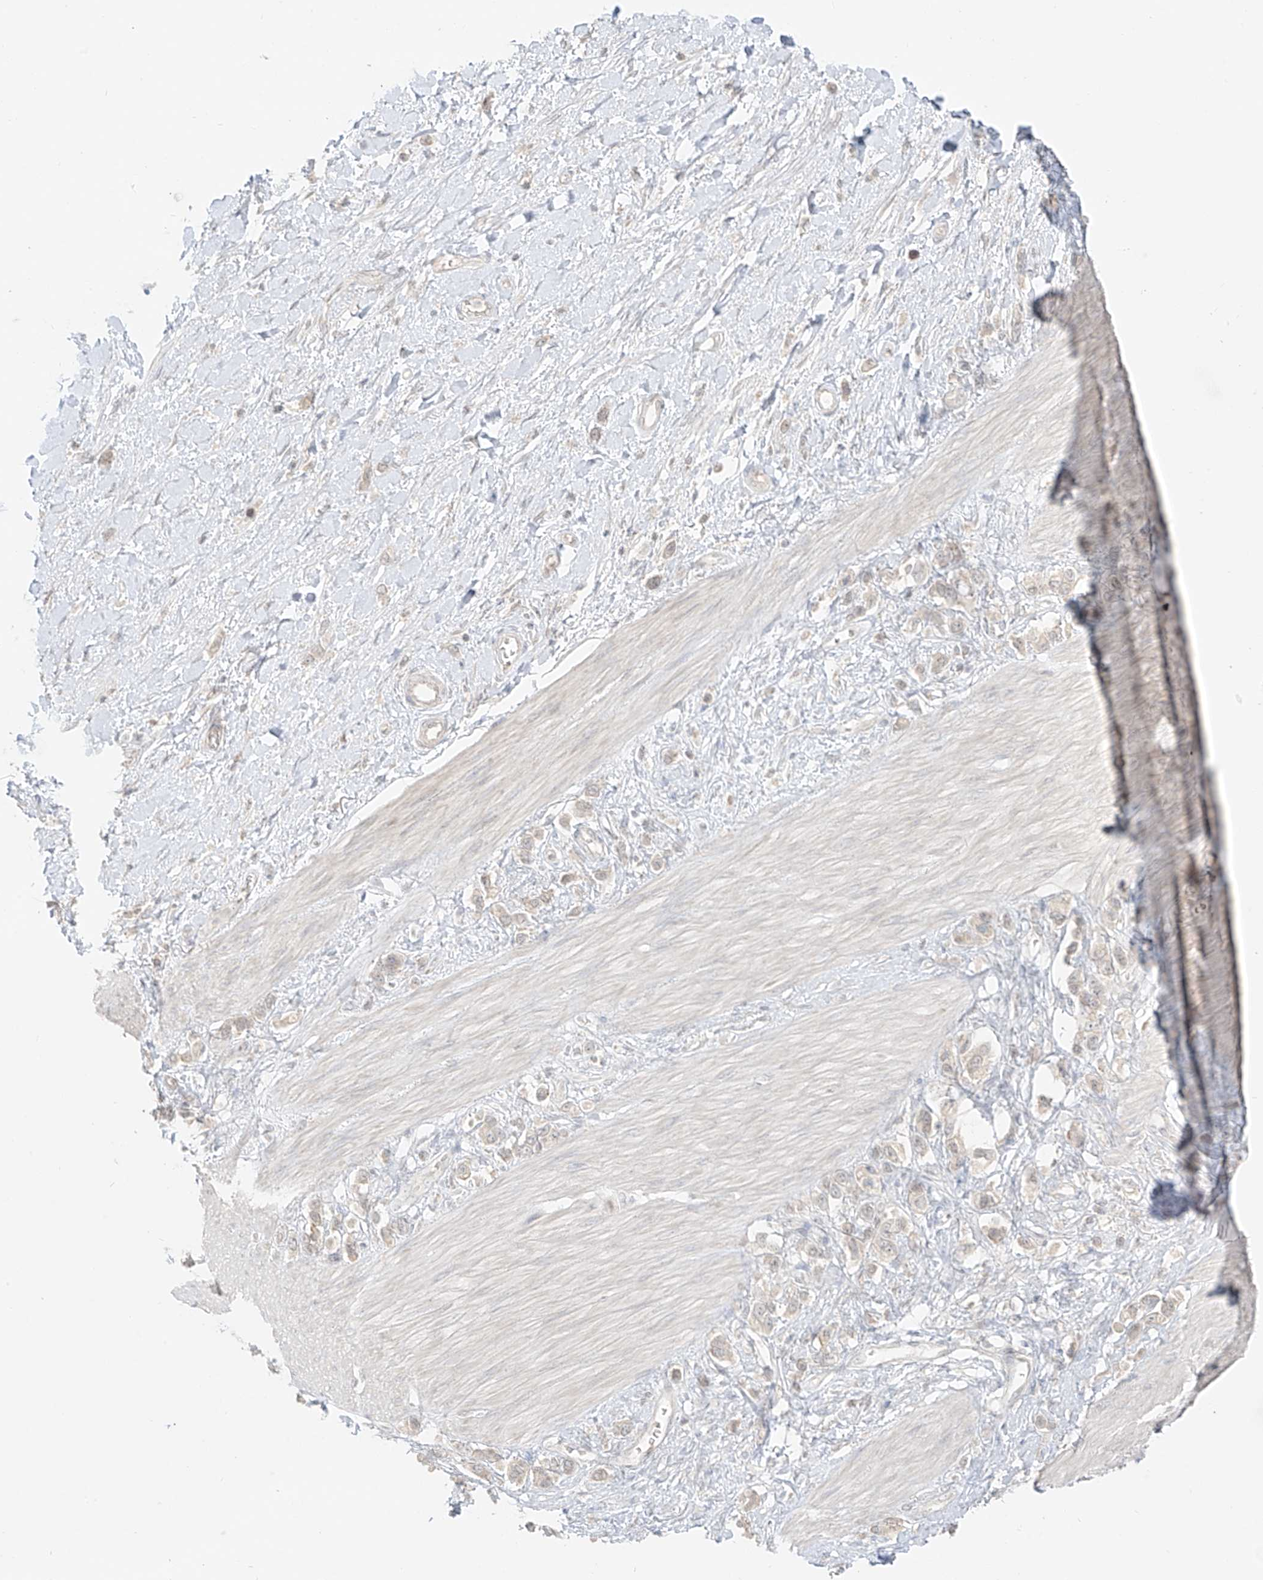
{"staining": {"intensity": "negative", "quantity": "none", "location": "none"}, "tissue": "stomach cancer", "cell_type": "Tumor cells", "image_type": "cancer", "snomed": [{"axis": "morphology", "description": "Normal tissue, NOS"}, {"axis": "morphology", "description": "Adenocarcinoma, NOS"}, {"axis": "topography", "description": "Stomach, upper"}, {"axis": "topography", "description": "Stomach"}], "caption": "Immunohistochemistry (IHC) of stomach cancer demonstrates no positivity in tumor cells.", "gene": "LIPT1", "patient": {"sex": "female", "age": 65}}